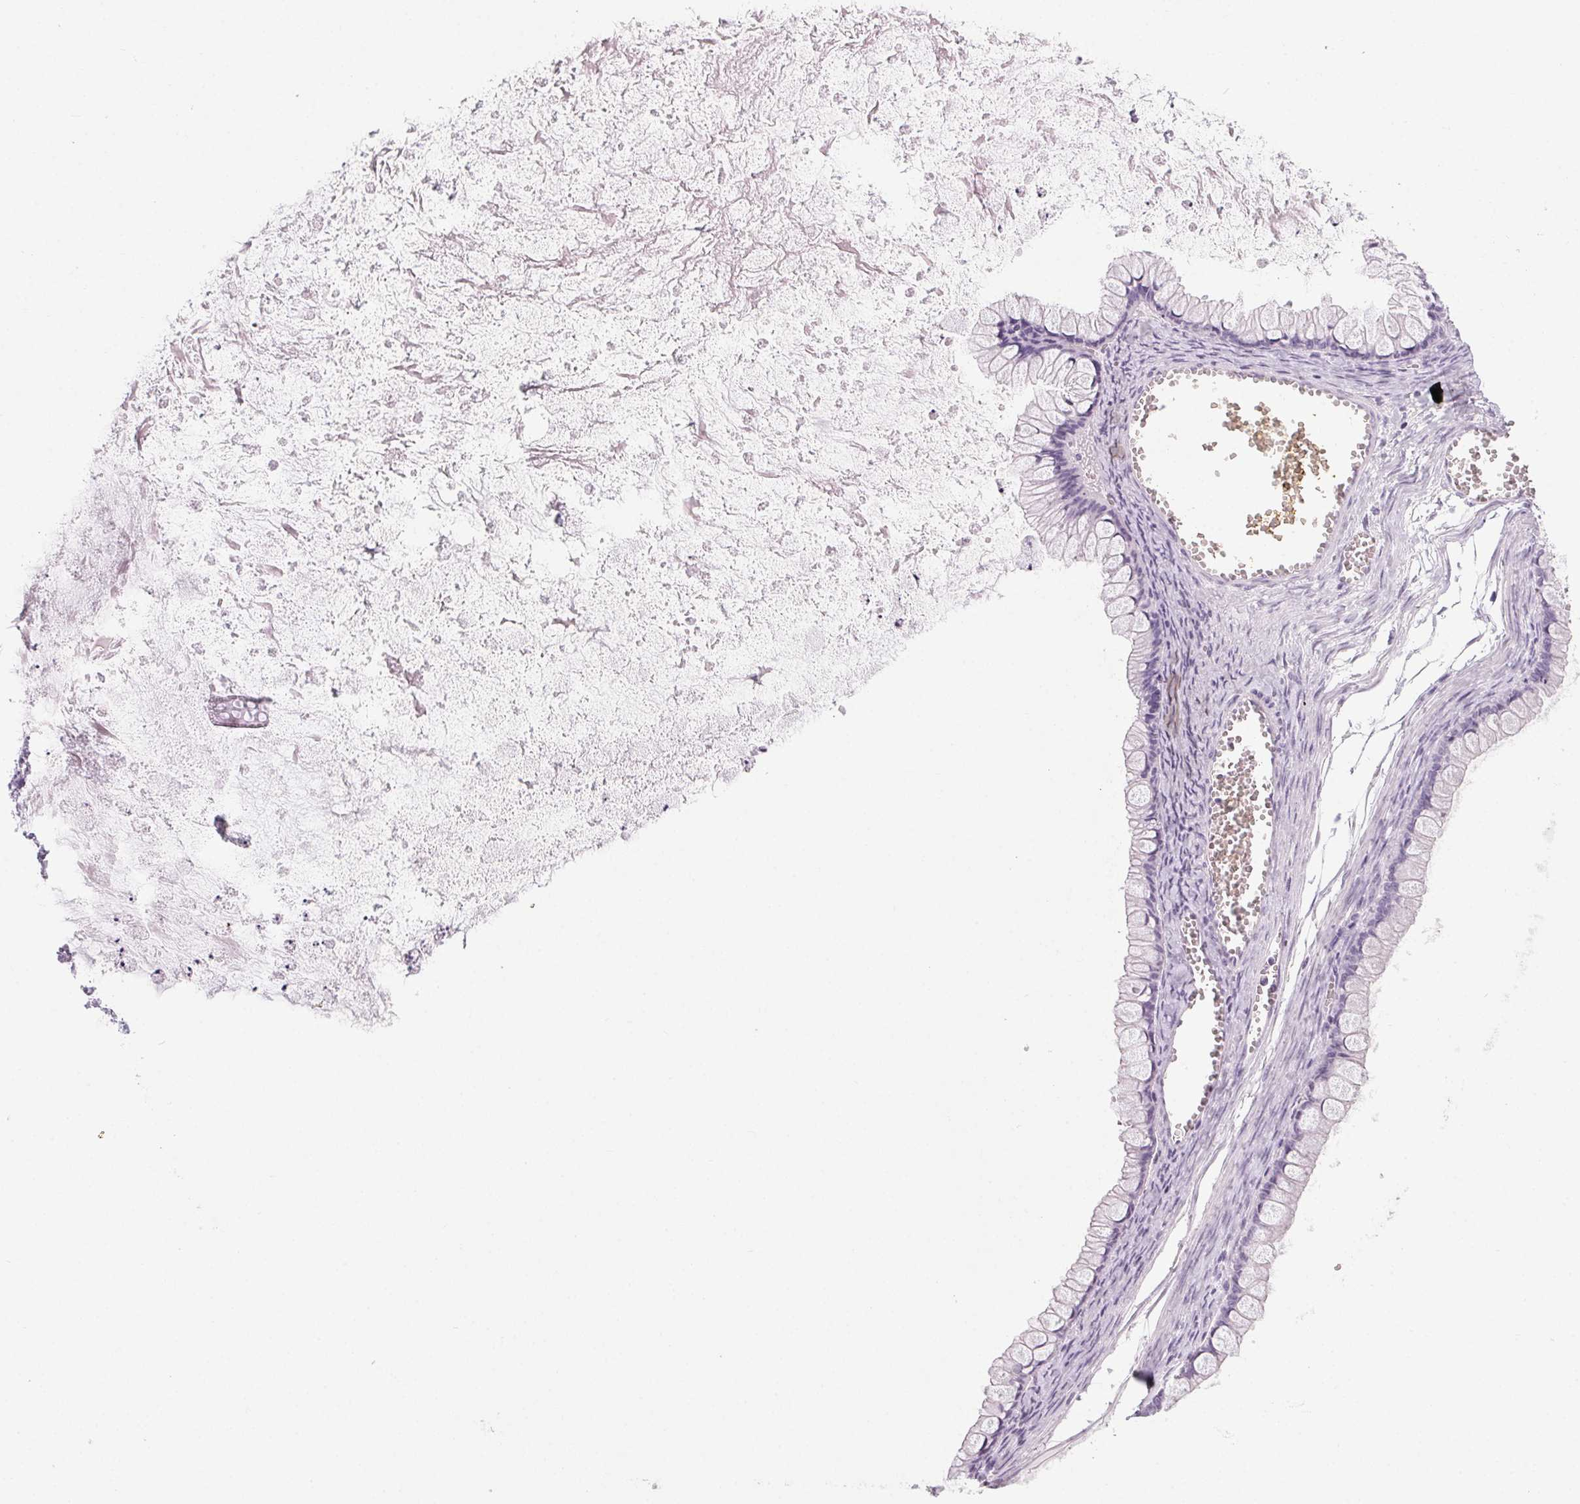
{"staining": {"intensity": "negative", "quantity": "none", "location": "none"}, "tissue": "ovarian cancer", "cell_type": "Tumor cells", "image_type": "cancer", "snomed": [{"axis": "morphology", "description": "Cystadenocarcinoma, mucinous, NOS"}, {"axis": "topography", "description": "Ovary"}], "caption": "Tumor cells are negative for protein expression in human ovarian mucinous cystadenocarcinoma.", "gene": "LRP2", "patient": {"sex": "female", "age": 67}}